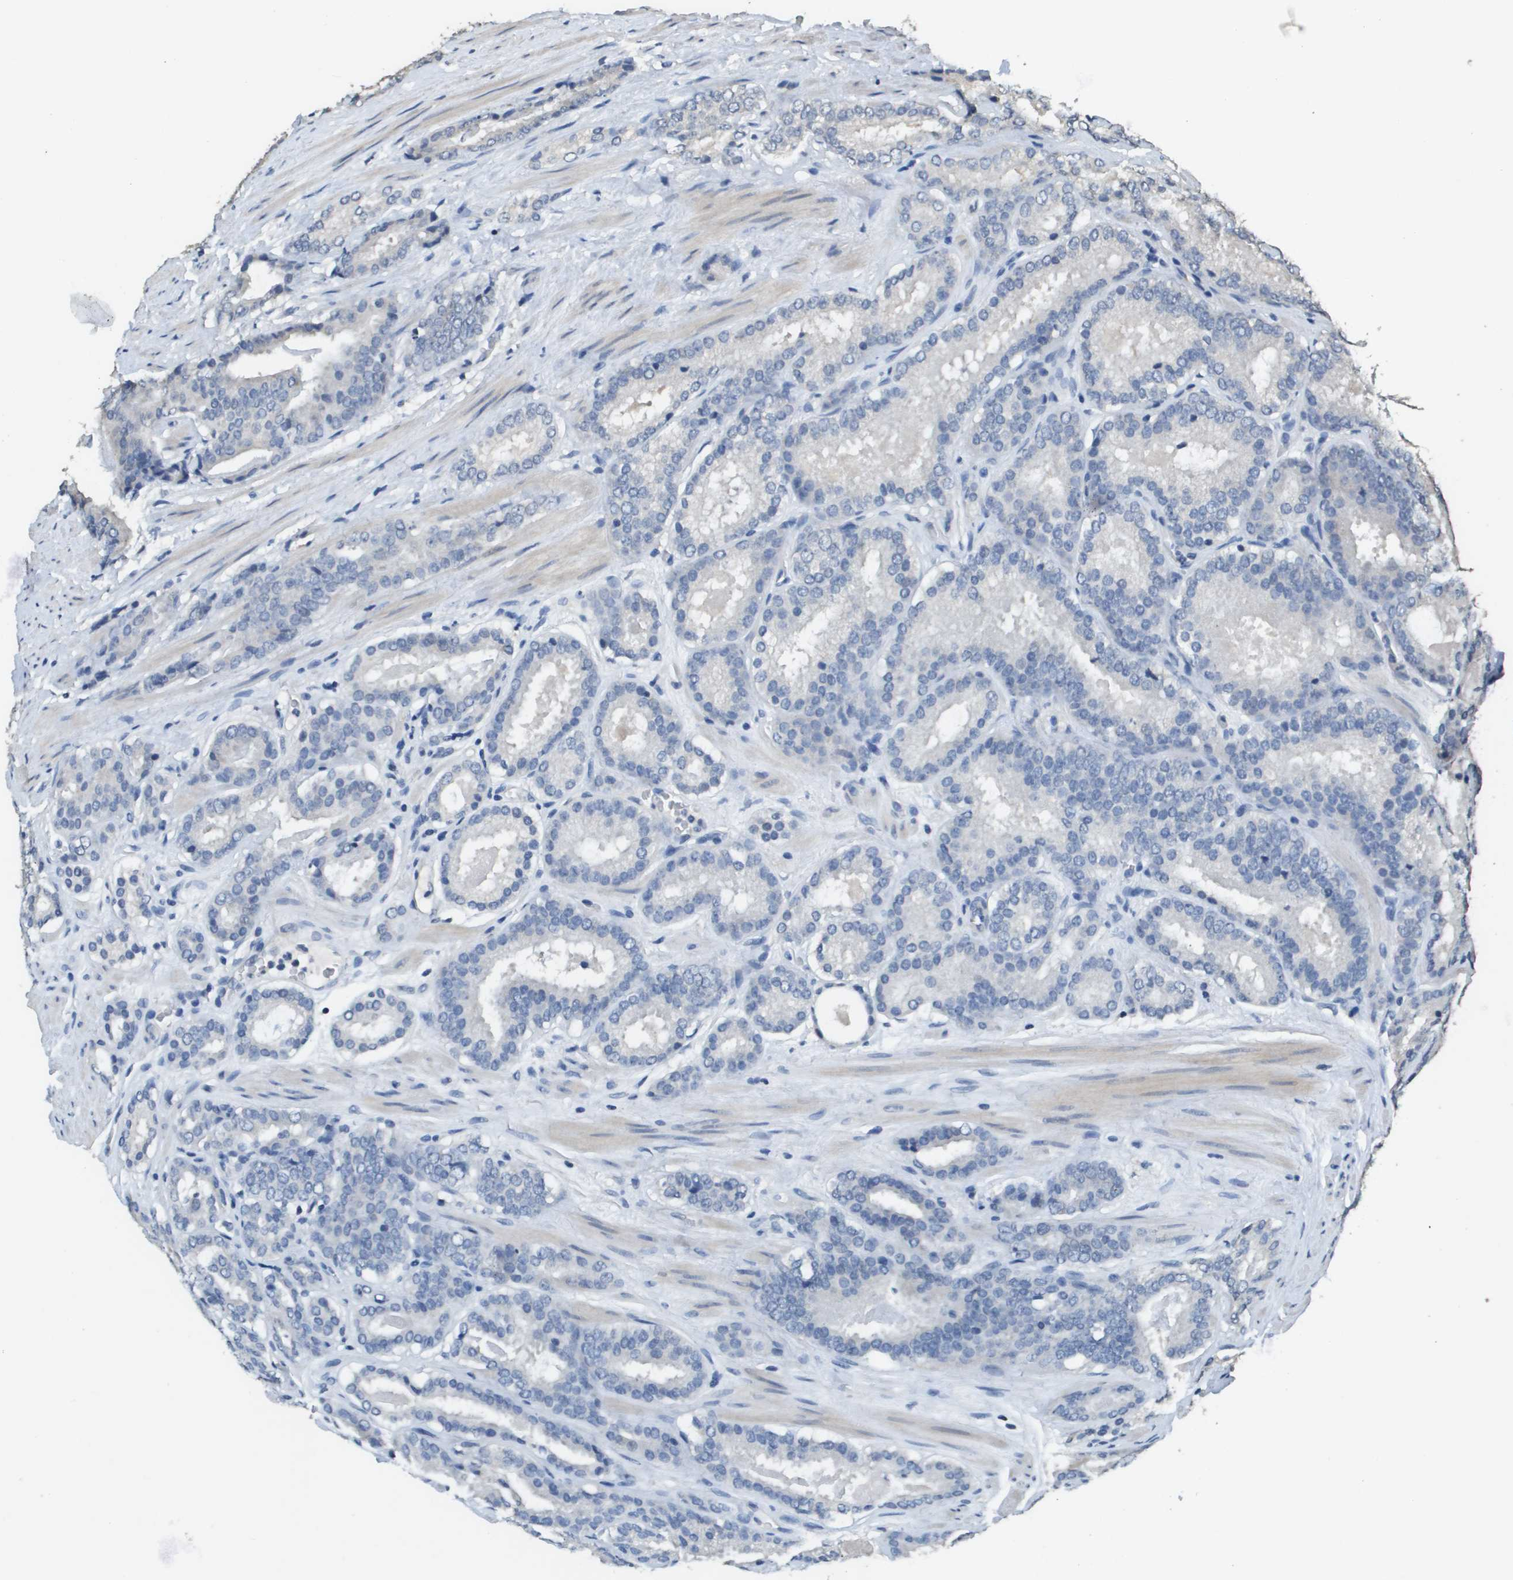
{"staining": {"intensity": "negative", "quantity": "none", "location": "none"}, "tissue": "prostate cancer", "cell_type": "Tumor cells", "image_type": "cancer", "snomed": [{"axis": "morphology", "description": "Adenocarcinoma, Low grade"}, {"axis": "topography", "description": "Prostate"}], "caption": "Photomicrograph shows no significant protein staining in tumor cells of prostate low-grade adenocarcinoma.", "gene": "MT3", "patient": {"sex": "male", "age": 69}}